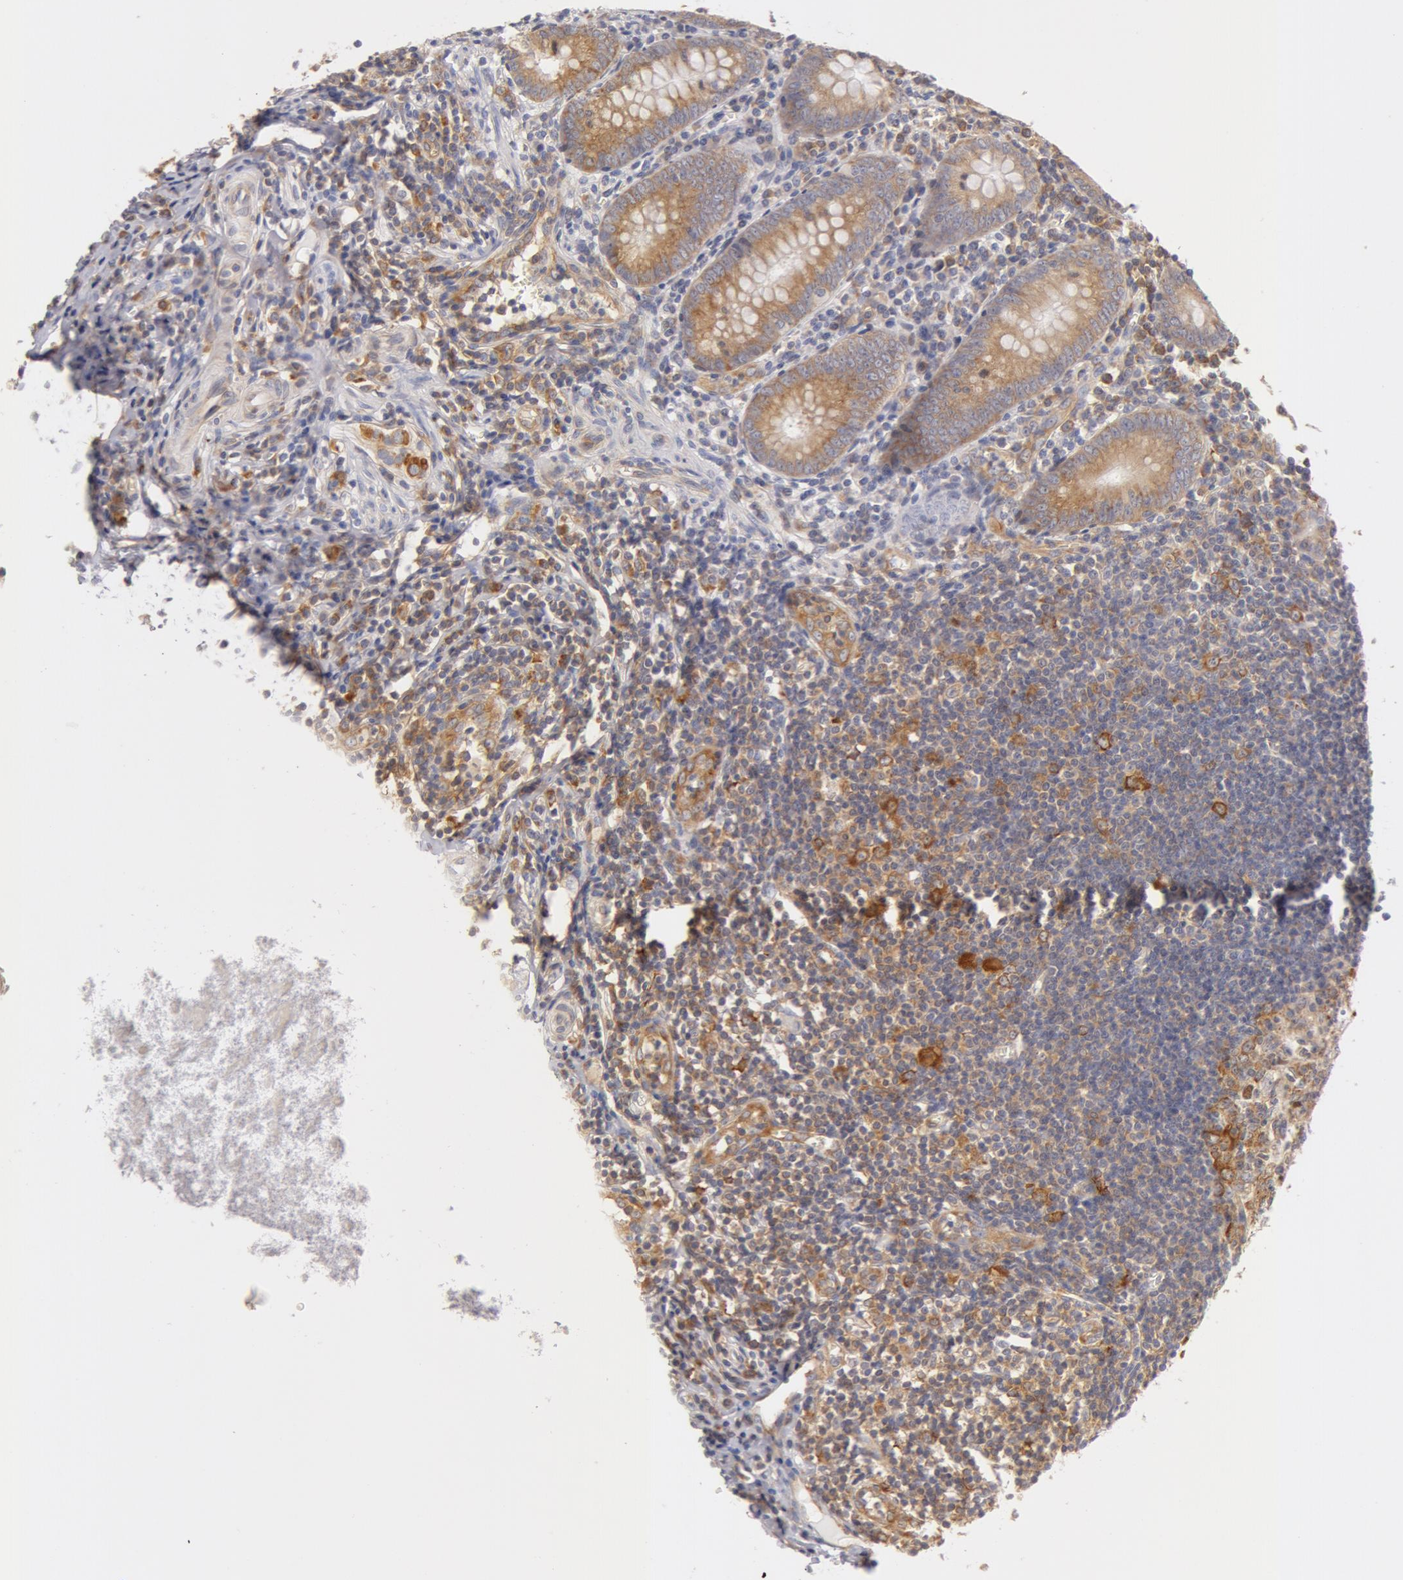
{"staining": {"intensity": "moderate", "quantity": ">75%", "location": "cytoplasmic/membranous"}, "tissue": "appendix", "cell_type": "Glandular cells", "image_type": "normal", "snomed": [{"axis": "morphology", "description": "Normal tissue, NOS"}, {"axis": "topography", "description": "Appendix"}], "caption": "Moderate cytoplasmic/membranous positivity for a protein is identified in approximately >75% of glandular cells of benign appendix using immunohistochemistry.", "gene": "DDX3X", "patient": {"sex": "female", "age": 19}}